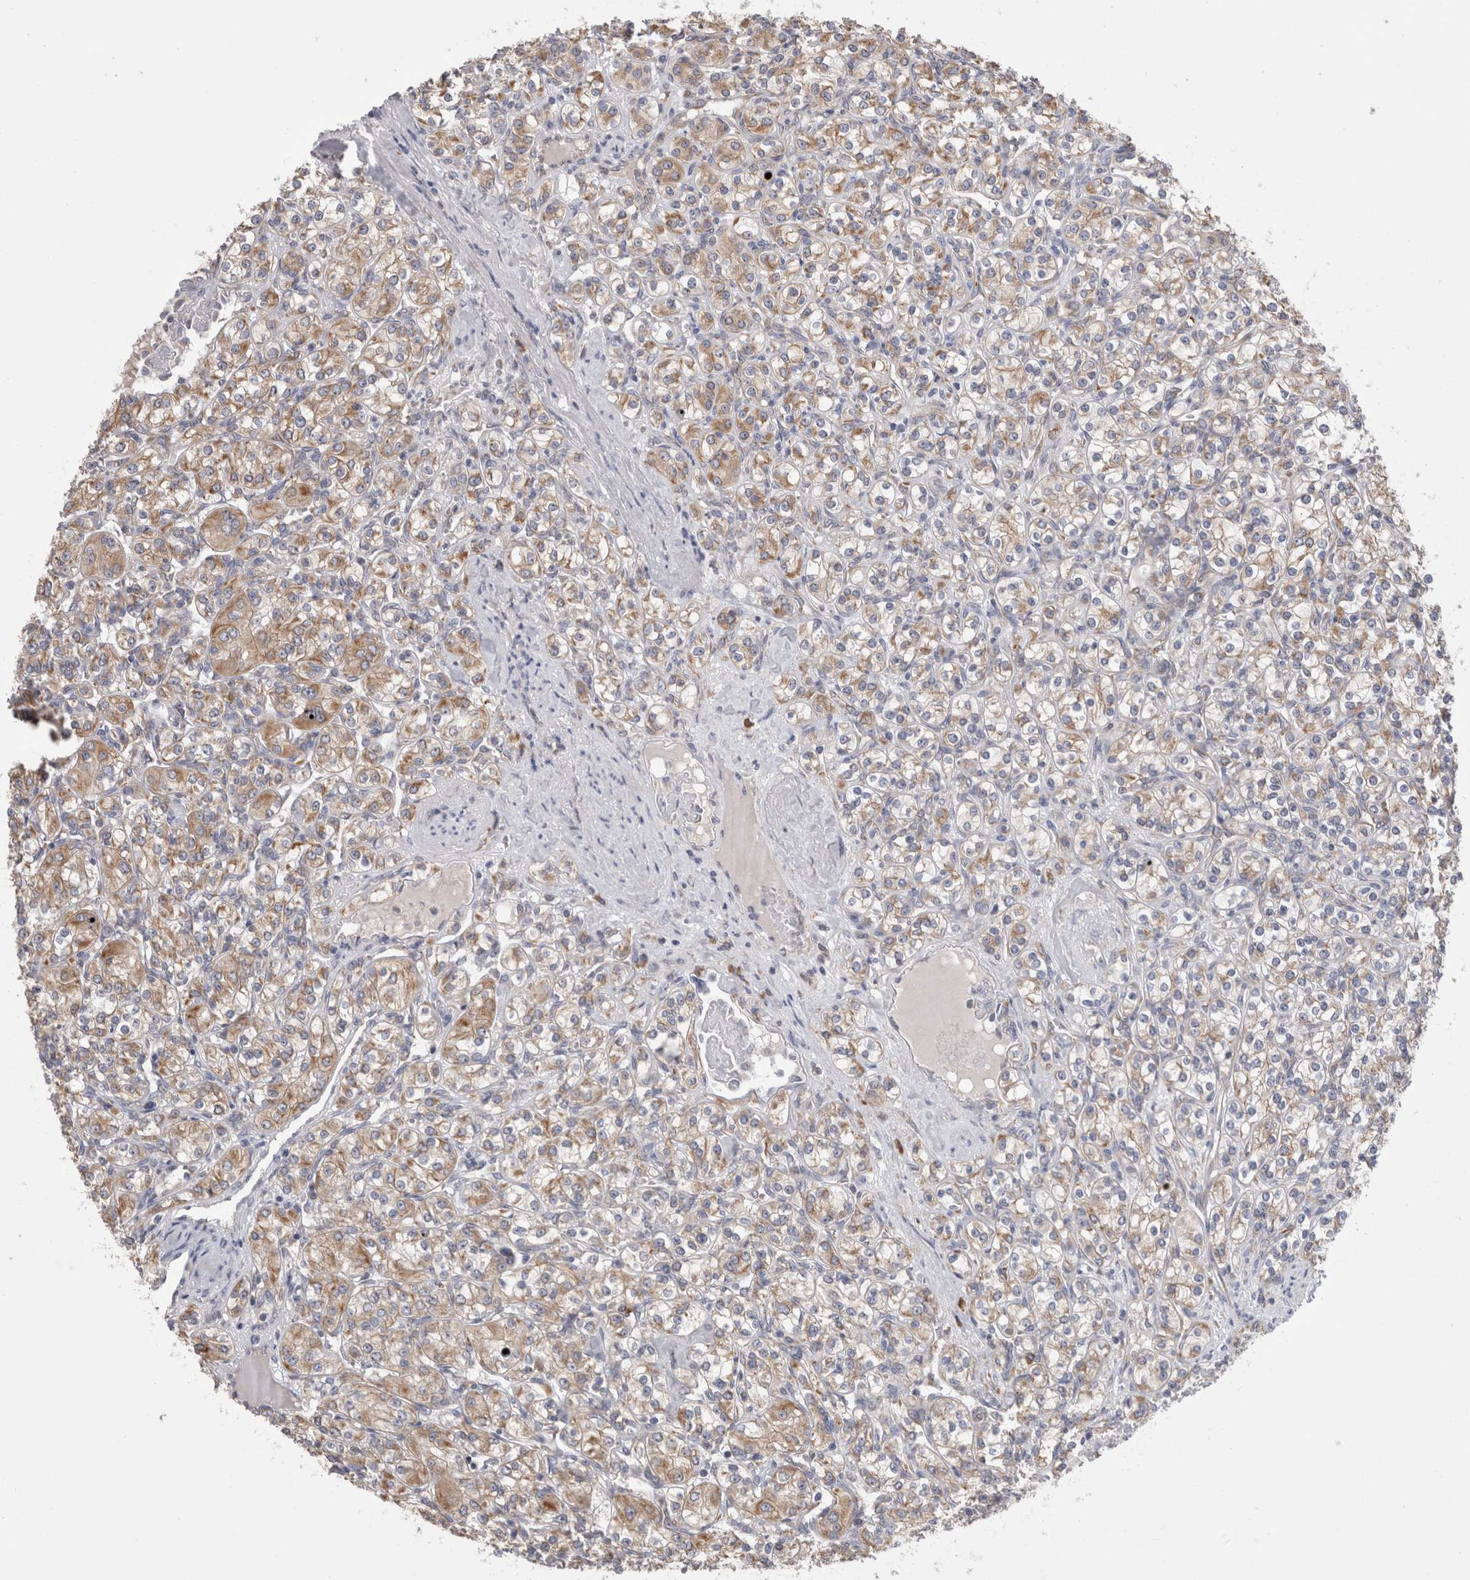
{"staining": {"intensity": "moderate", "quantity": ">75%", "location": "cytoplasmic/membranous"}, "tissue": "renal cancer", "cell_type": "Tumor cells", "image_type": "cancer", "snomed": [{"axis": "morphology", "description": "Adenocarcinoma, NOS"}, {"axis": "topography", "description": "Kidney"}], "caption": "Protein expression analysis of human renal cancer reveals moderate cytoplasmic/membranous staining in approximately >75% of tumor cells.", "gene": "ZNF341", "patient": {"sex": "male", "age": 77}}